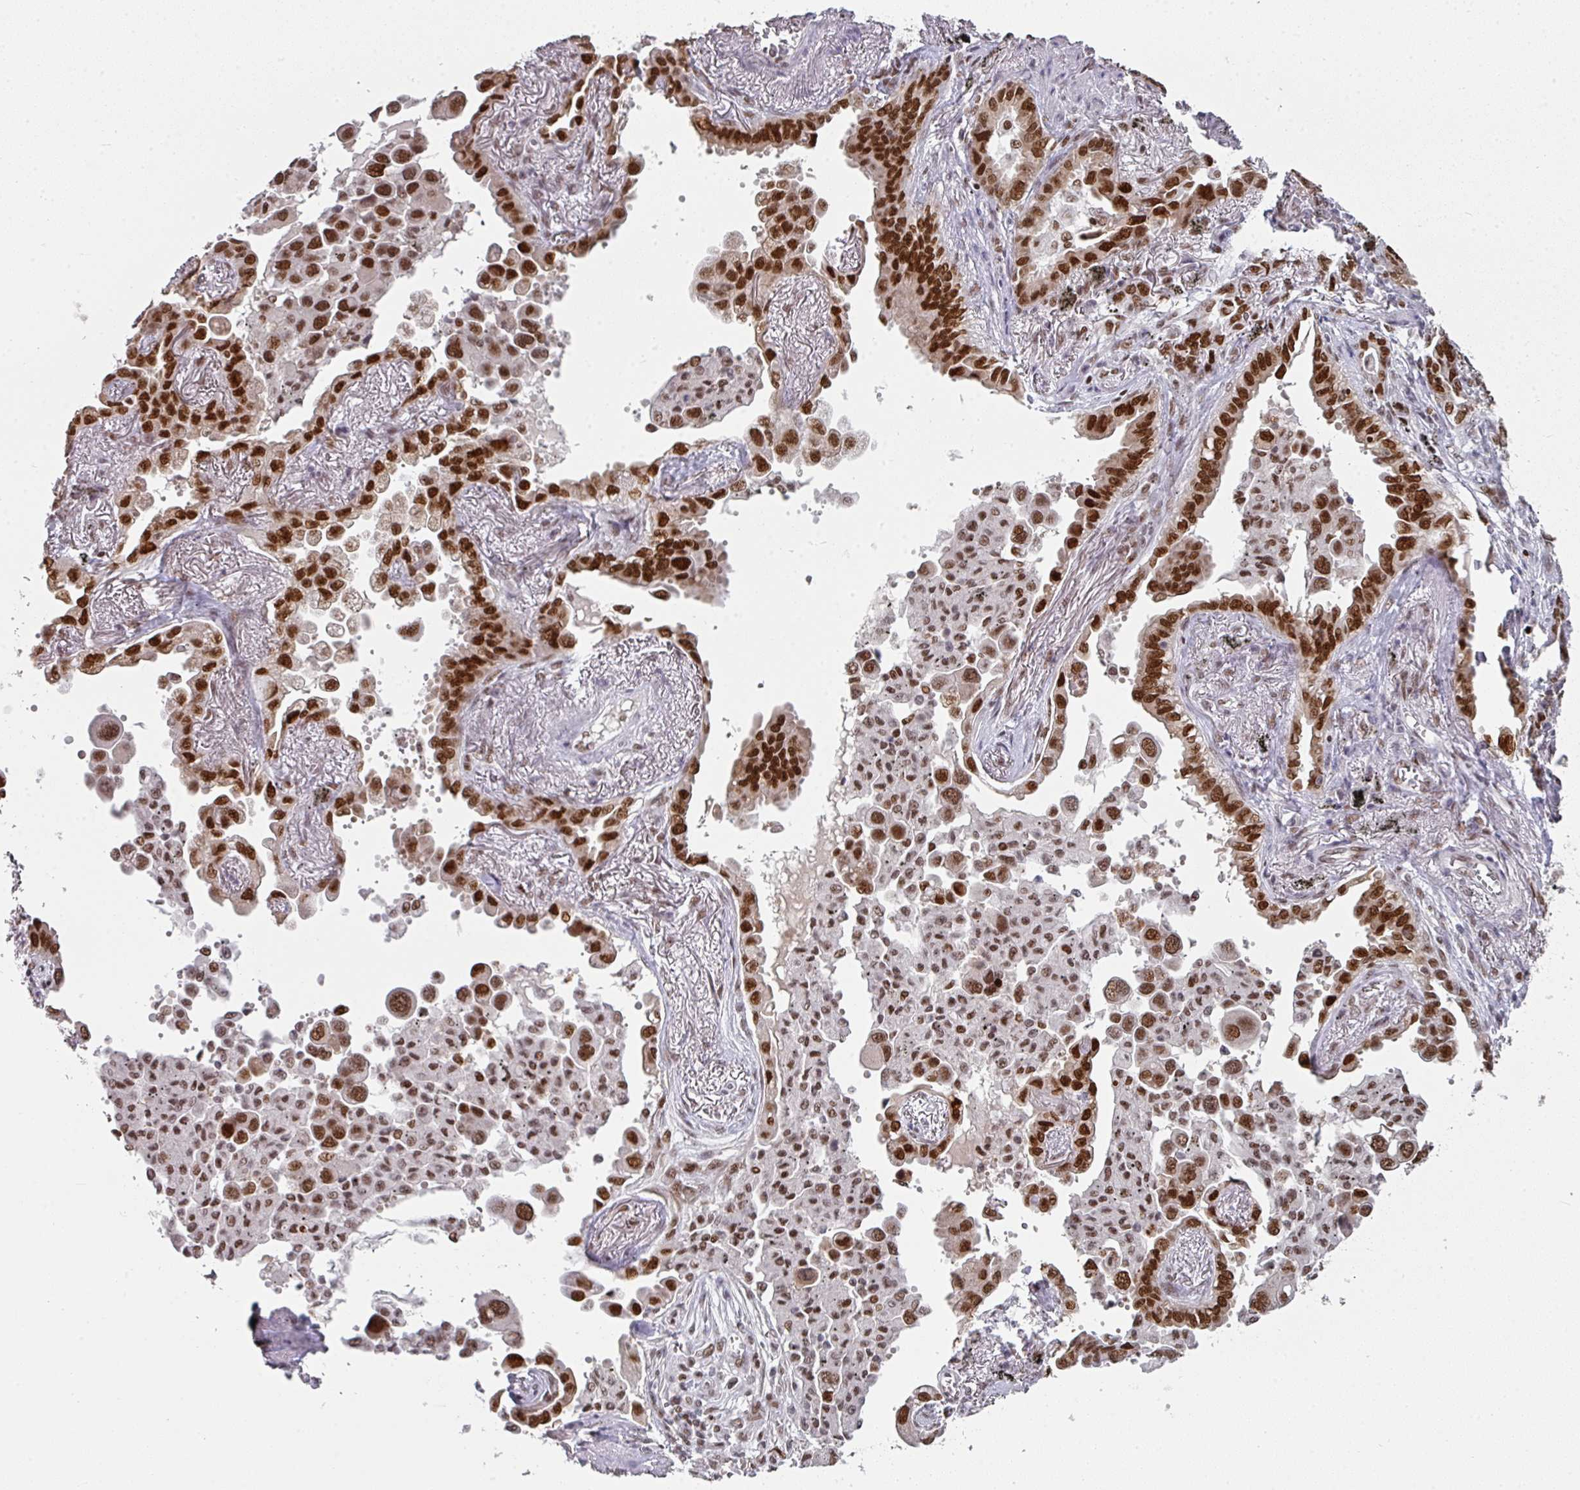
{"staining": {"intensity": "strong", "quantity": ">75%", "location": "nuclear"}, "tissue": "lung cancer", "cell_type": "Tumor cells", "image_type": "cancer", "snomed": [{"axis": "morphology", "description": "Adenocarcinoma, NOS"}, {"axis": "topography", "description": "Lung"}], "caption": "Brown immunohistochemical staining in human adenocarcinoma (lung) displays strong nuclear positivity in about >75% of tumor cells. The staining is performed using DAB (3,3'-diaminobenzidine) brown chromogen to label protein expression. The nuclei are counter-stained blue using hematoxylin.", "gene": "RAD50", "patient": {"sex": "male", "age": 67}}